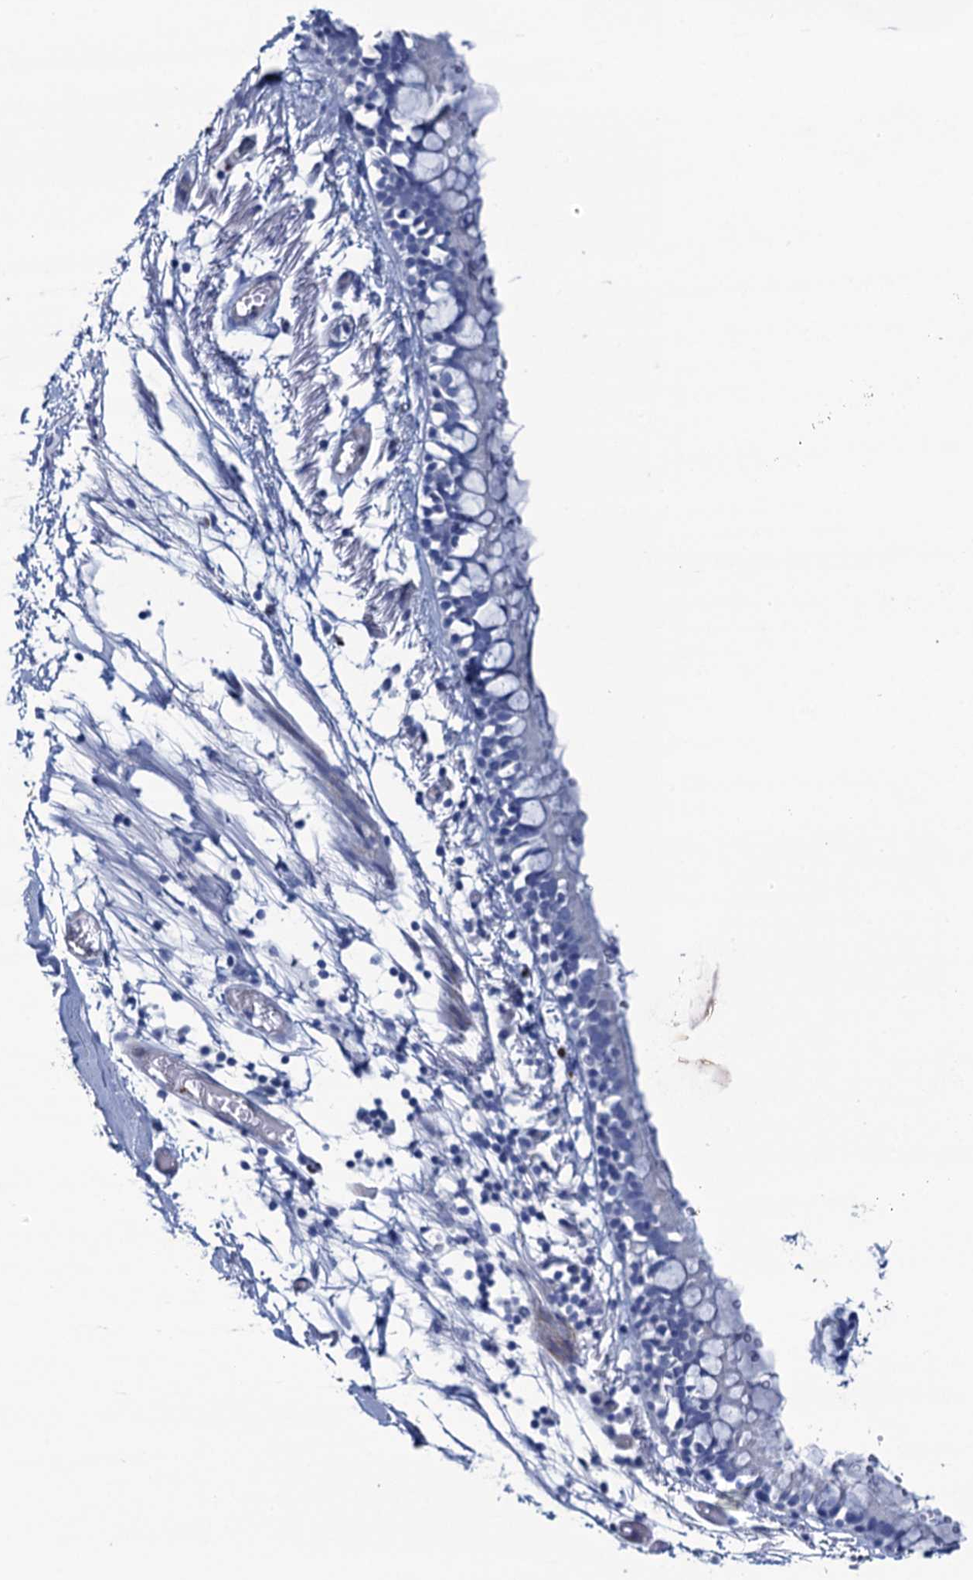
{"staining": {"intensity": "negative", "quantity": "none", "location": "none"}, "tissue": "nasopharynx", "cell_type": "Respiratory epithelial cells", "image_type": "normal", "snomed": [{"axis": "morphology", "description": "Normal tissue, NOS"}, {"axis": "topography", "description": "Nasopharynx"}], "caption": "IHC of benign human nasopharynx demonstrates no positivity in respiratory epithelial cells. (DAB (3,3'-diaminobenzidine) IHC with hematoxylin counter stain).", "gene": "RHCG", "patient": {"sex": "male", "age": 32}}